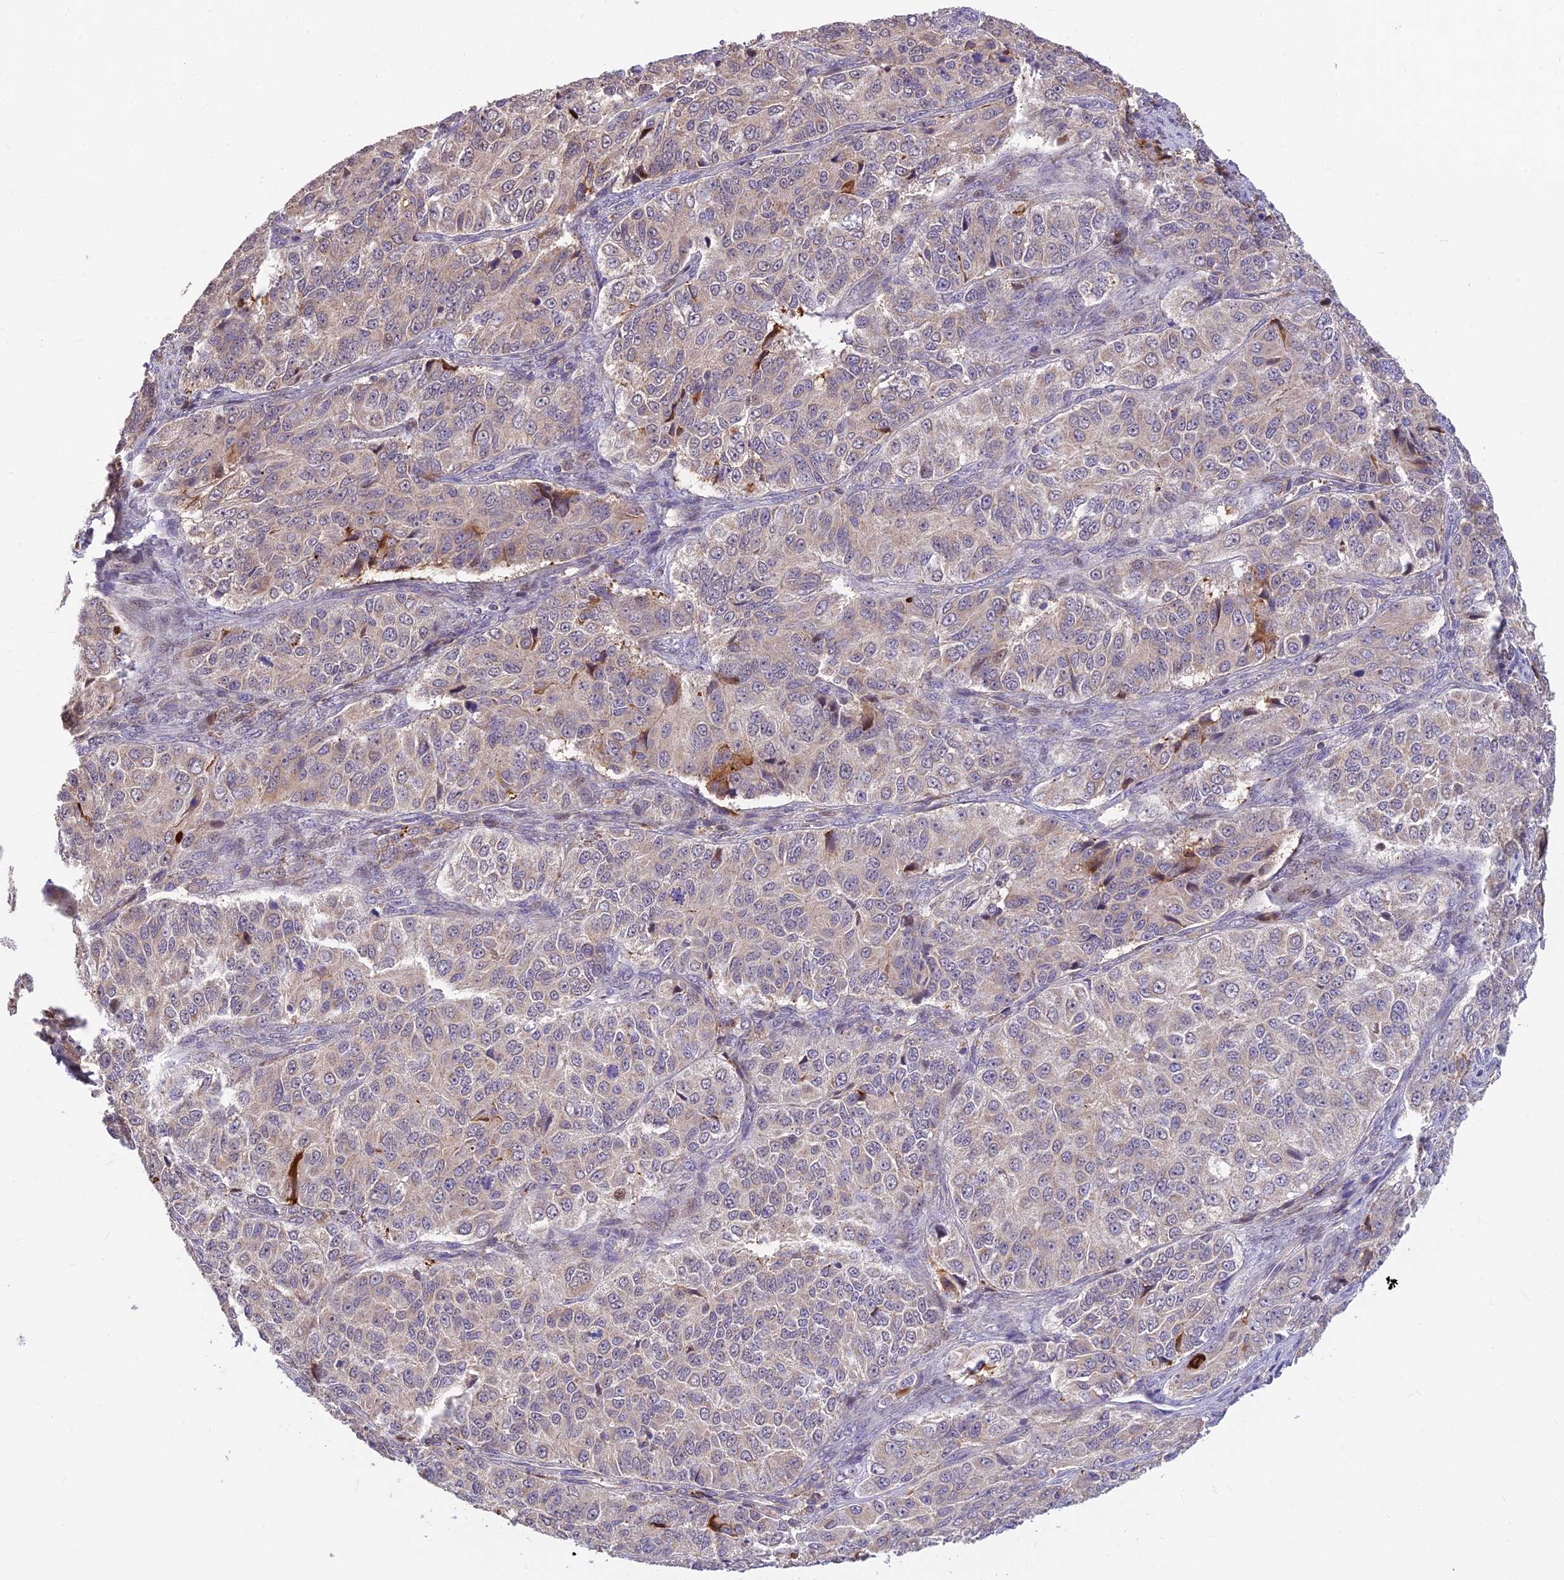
{"staining": {"intensity": "negative", "quantity": "none", "location": "none"}, "tissue": "ovarian cancer", "cell_type": "Tumor cells", "image_type": "cancer", "snomed": [{"axis": "morphology", "description": "Carcinoma, endometroid"}, {"axis": "topography", "description": "Ovary"}], "caption": "High magnification brightfield microscopy of endometroid carcinoma (ovarian) stained with DAB (brown) and counterstained with hematoxylin (blue): tumor cells show no significant positivity.", "gene": "ASPDH", "patient": {"sex": "female", "age": 51}}